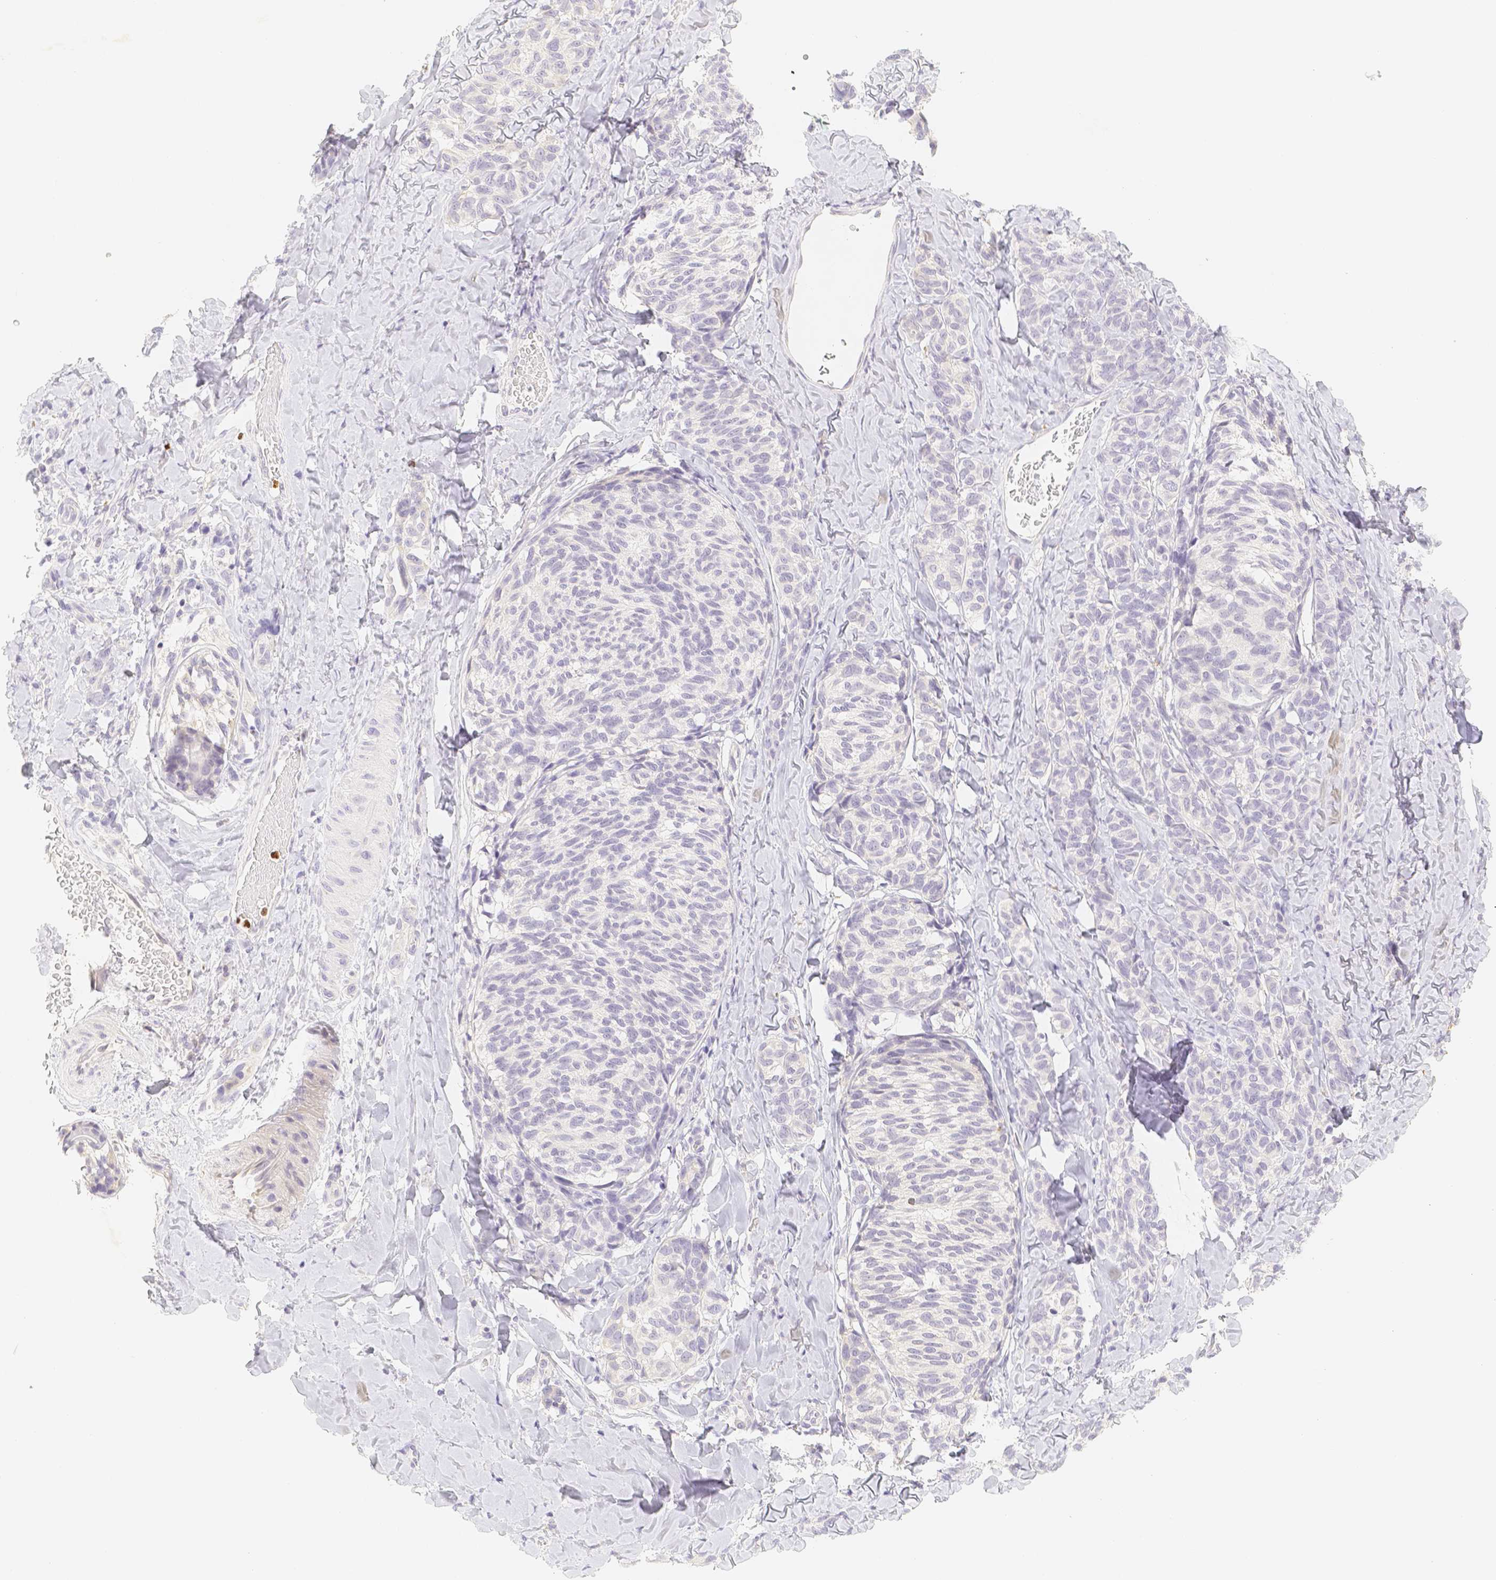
{"staining": {"intensity": "negative", "quantity": "none", "location": "none"}, "tissue": "melanoma", "cell_type": "Tumor cells", "image_type": "cancer", "snomed": [{"axis": "morphology", "description": "Malignant melanoma, NOS"}, {"axis": "topography", "description": "Skin"}], "caption": "Malignant melanoma stained for a protein using immunohistochemistry (IHC) shows no expression tumor cells.", "gene": "PADI4", "patient": {"sex": "female", "age": 73}}